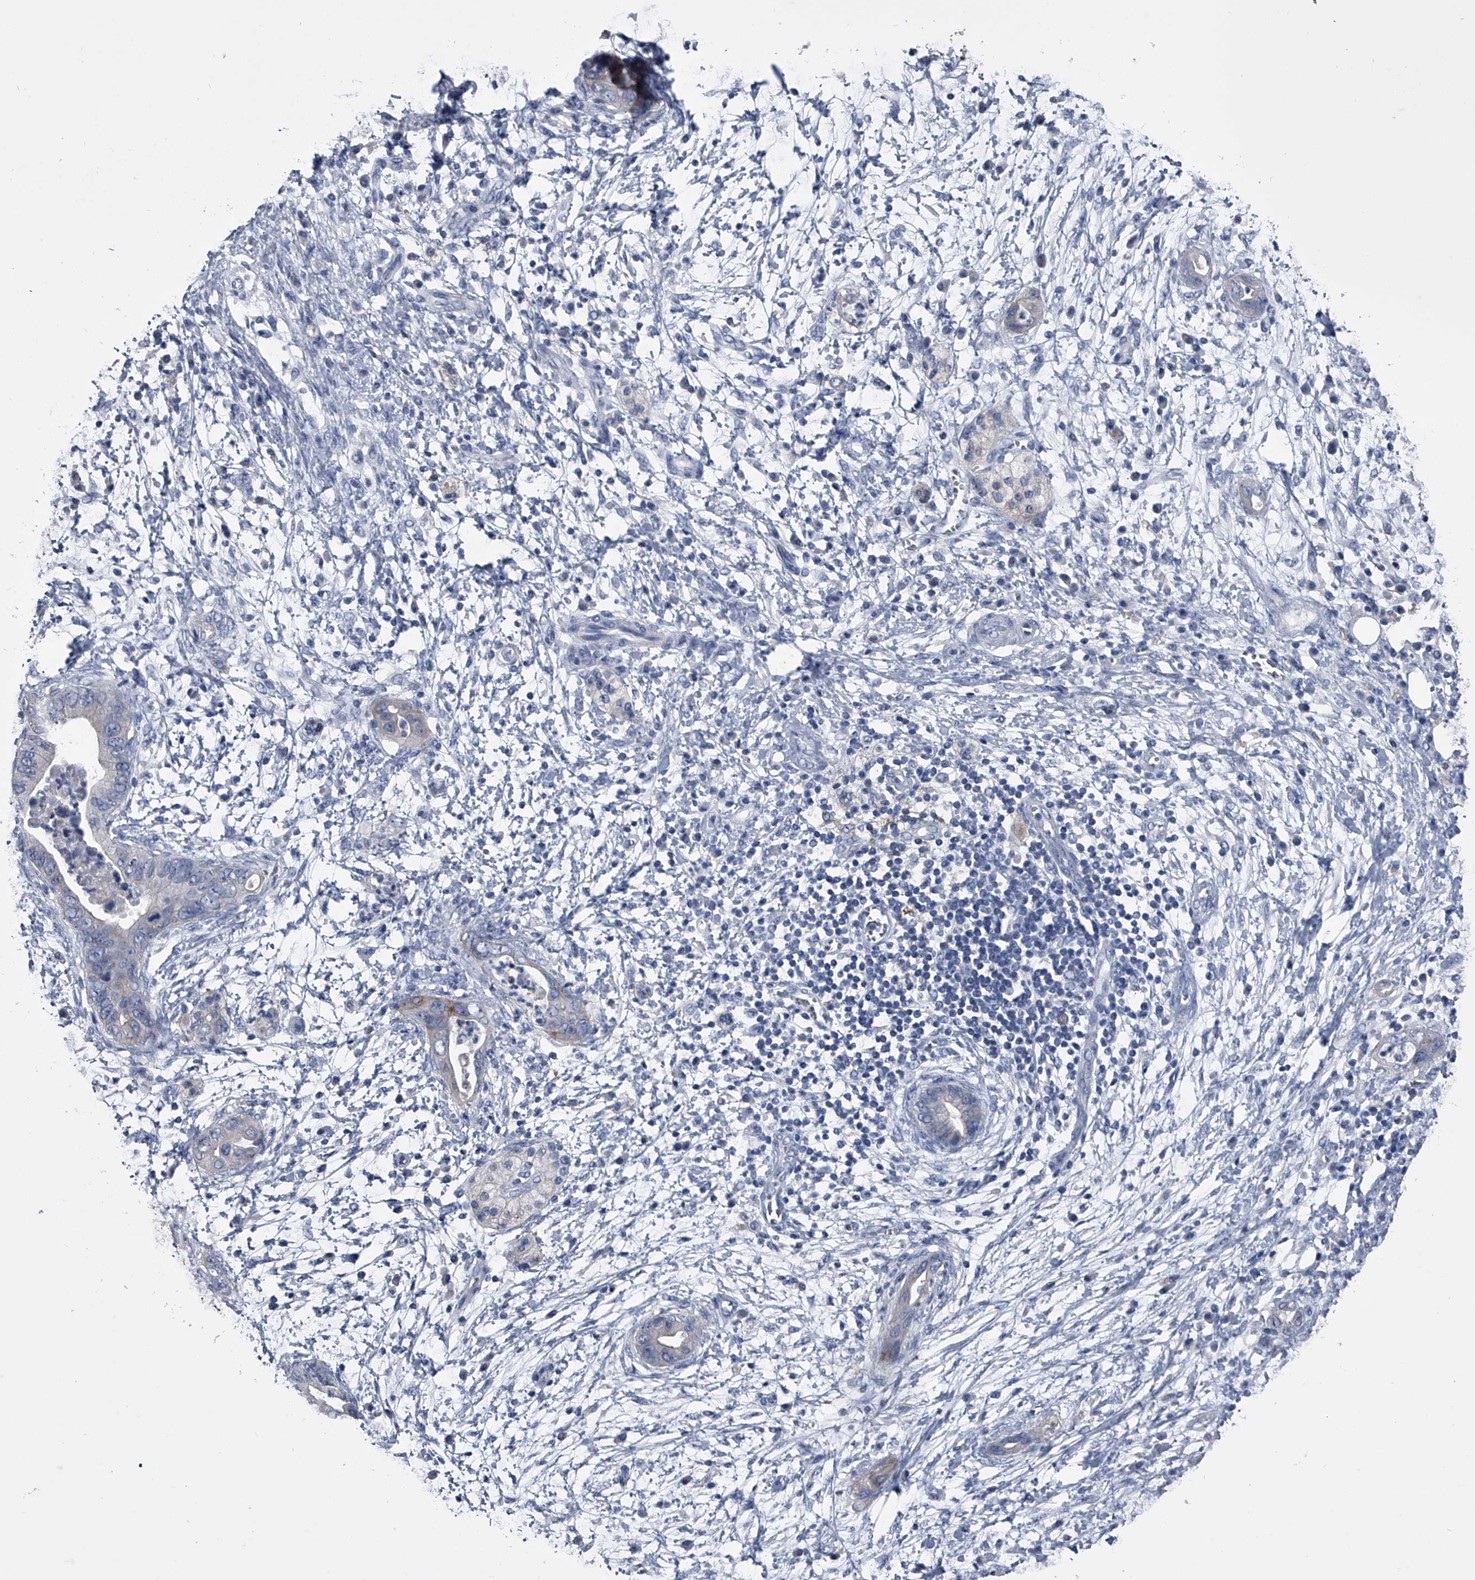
{"staining": {"intensity": "negative", "quantity": "none", "location": "none"}, "tissue": "pancreatic cancer", "cell_type": "Tumor cells", "image_type": "cancer", "snomed": [{"axis": "morphology", "description": "Adenocarcinoma, NOS"}, {"axis": "topography", "description": "Pancreas"}], "caption": "IHC photomicrograph of pancreatic cancer stained for a protein (brown), which demonstrates no positivity in tumor cells.", "gene": "KIF13A", "patient": {"sex": "male", "age": 75}}